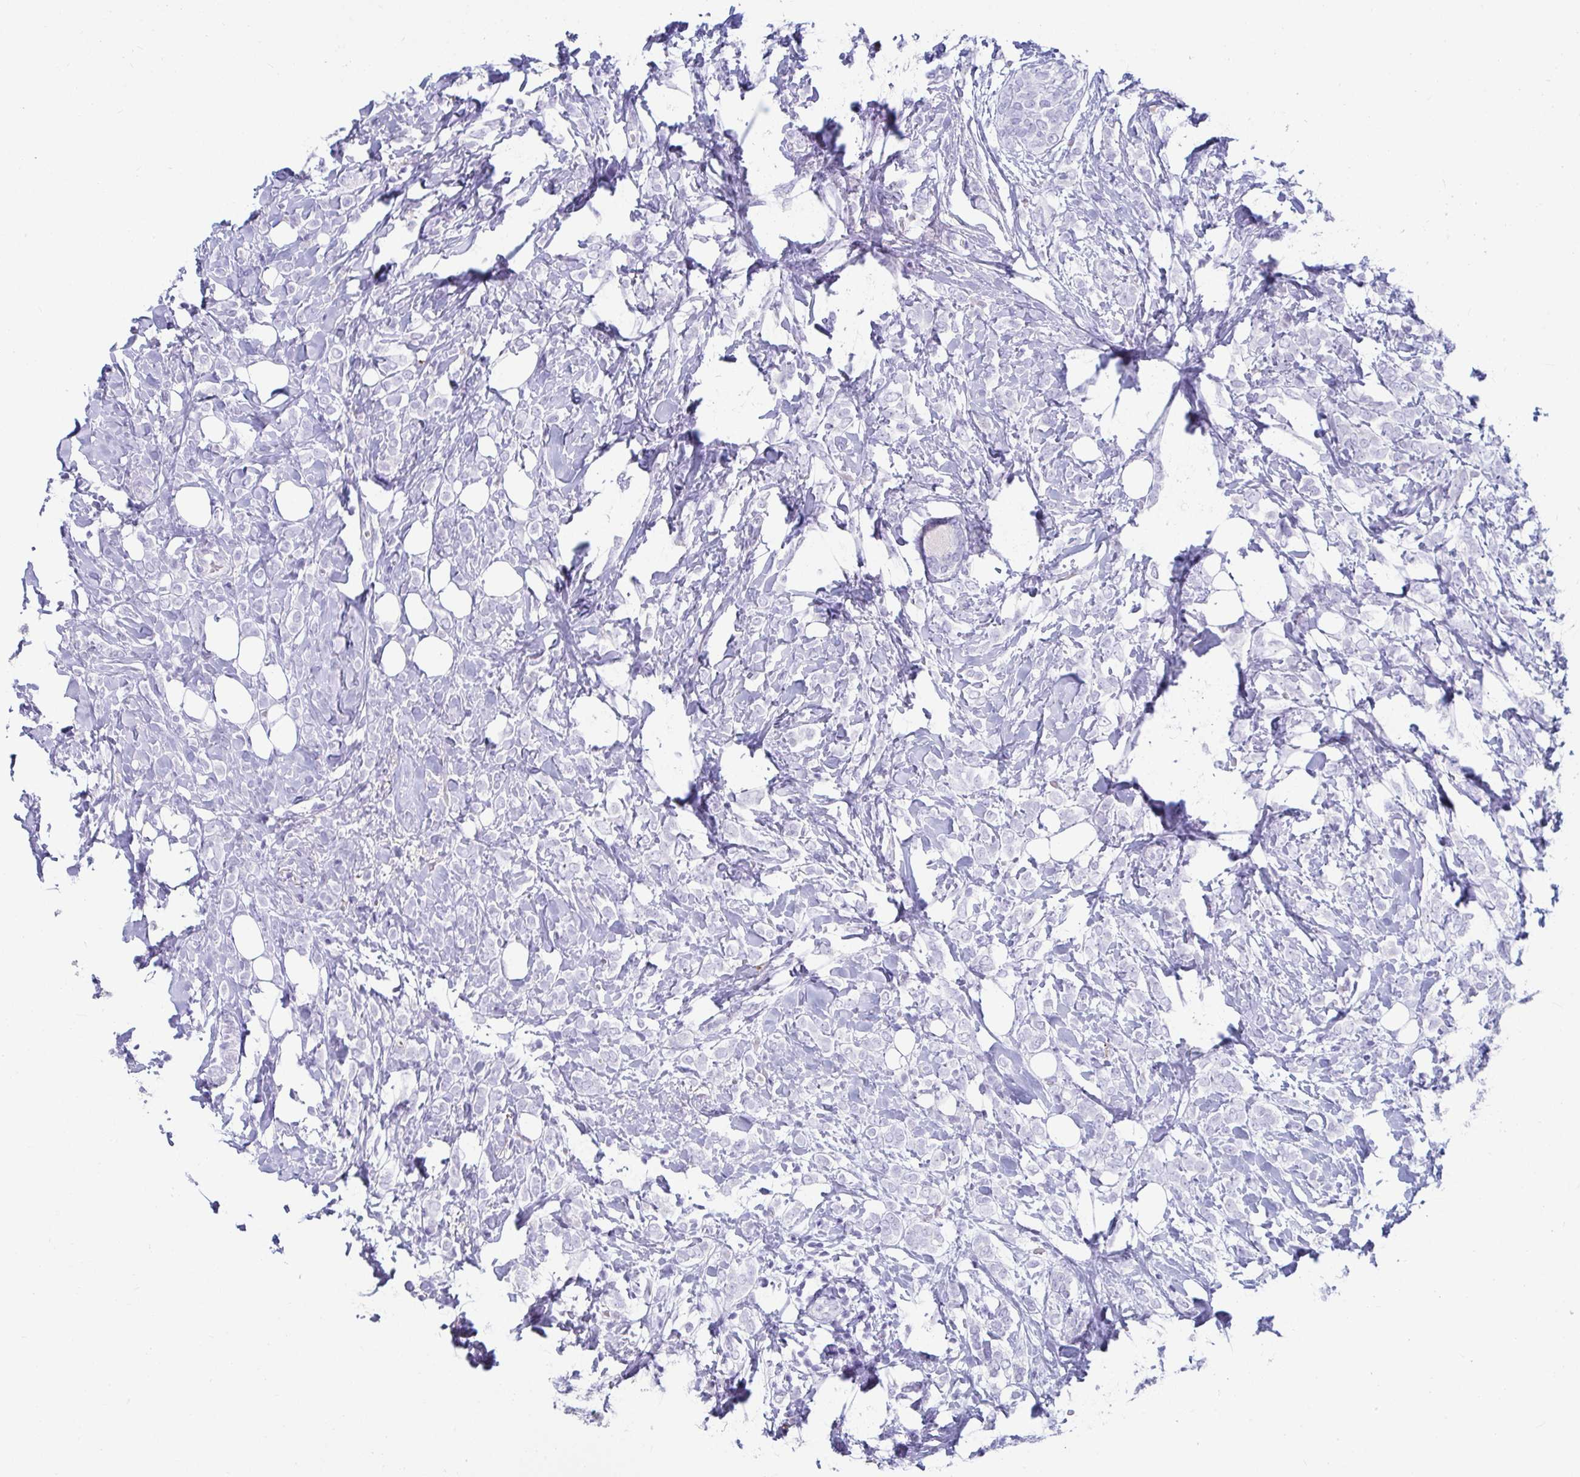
{"staining": {"intensity": "negative", "quantity": "none", "location": "none"}, "tissue": "breast cancer", "cell_type": "Tumor cells", "image_type": "cancer", "snomed": [{"axis": "morphology", "description": "Lobular carcinoma"}, {"axis": "topography", "description": "Breast"}], "caption": "Tumor cells show no significant protein staining in breast cancer. (DAB immunohistochemistry (IHC), high magnification).", "gene": "NPY", "patient": {"sex": "female", "age": 49}}